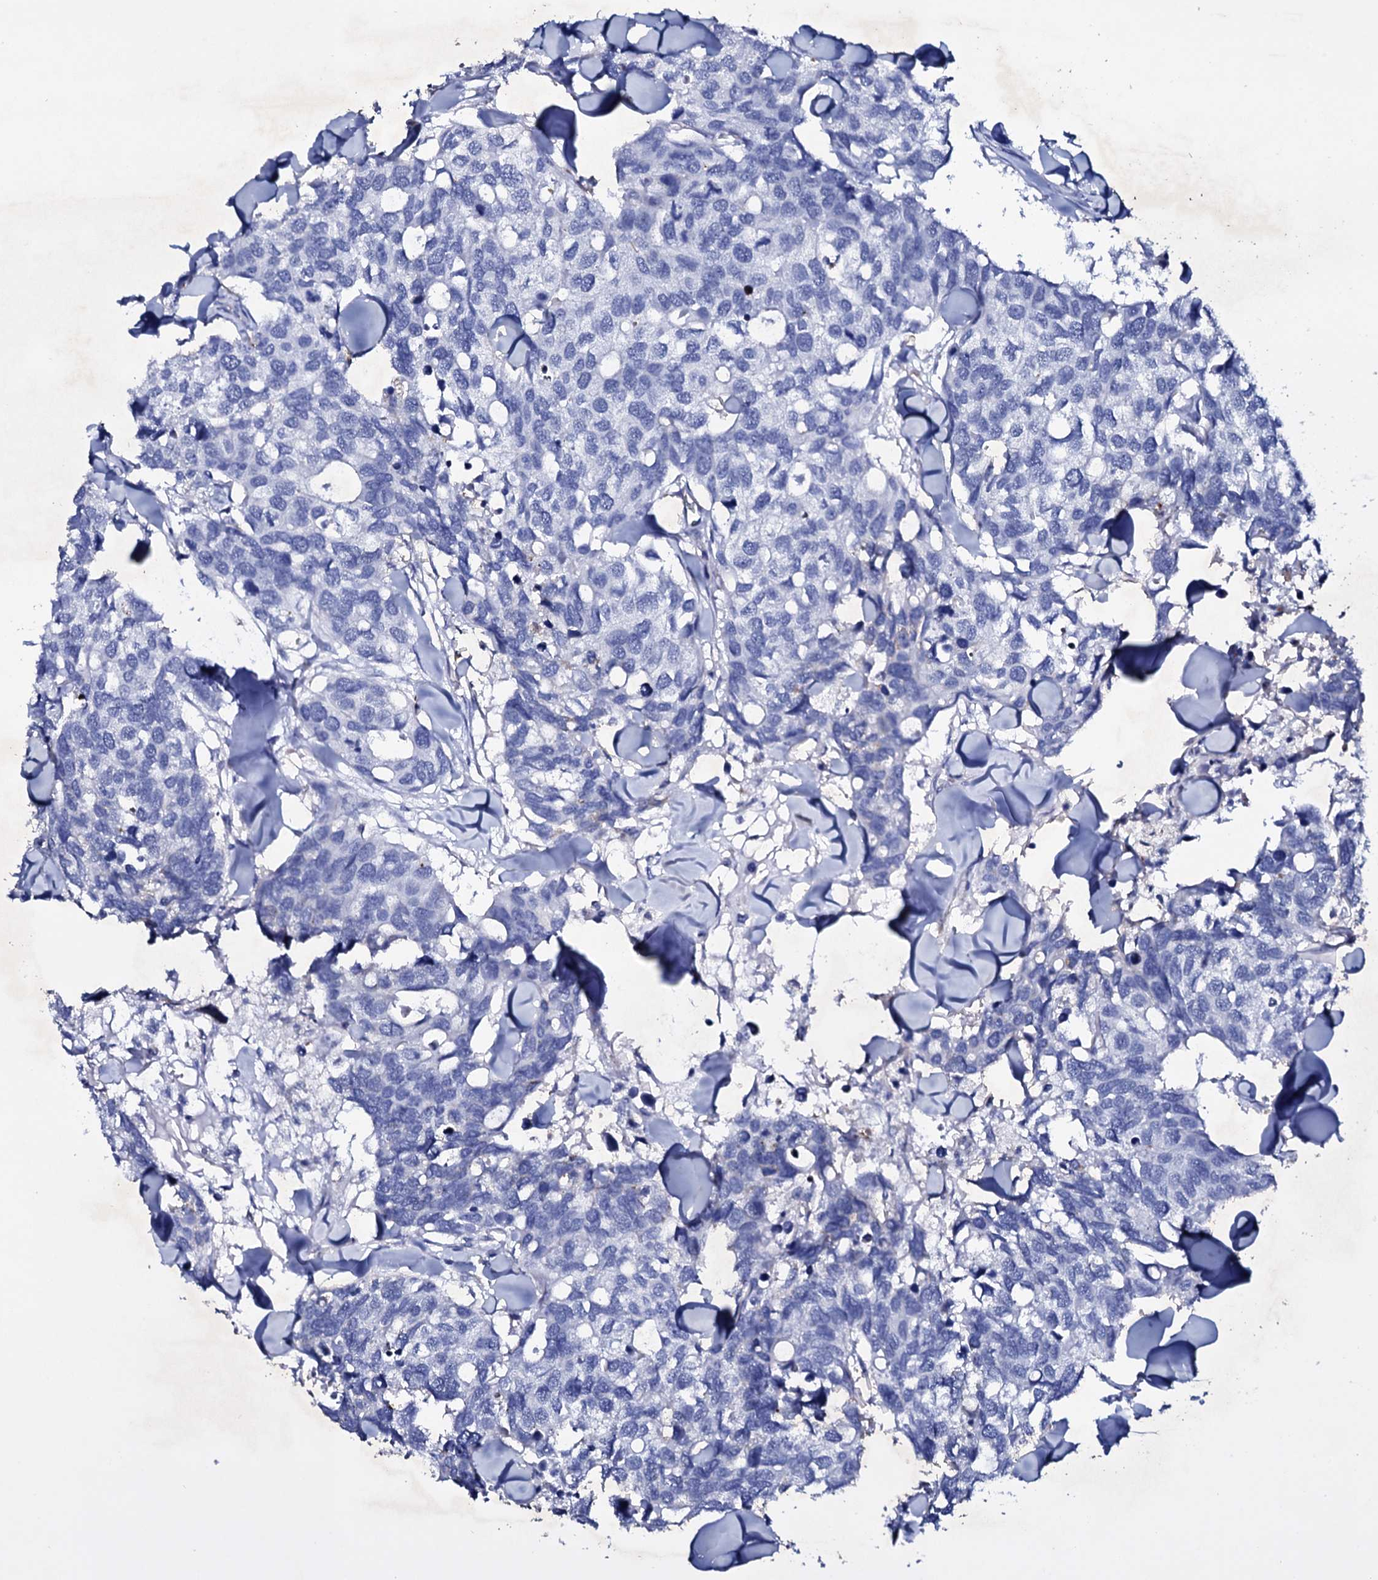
{"staining": {"intensity": "negative", "quantity": "none", "location": "none"}, "tissue": "breast cancer", "cell_type": "Tumor cells", "image_type": "cancer", "snomed": [{"axis": "morphology", "description": "Duct carcinoma"}, {"axis": "topography", "description": "Breast"}], "caption": "There is no significant expression in tumor cells of breast cancer (infiltrating ductal carcinoma).", "gene": "ITPRID2", "patient": {"sex": "female", "age": 83}}